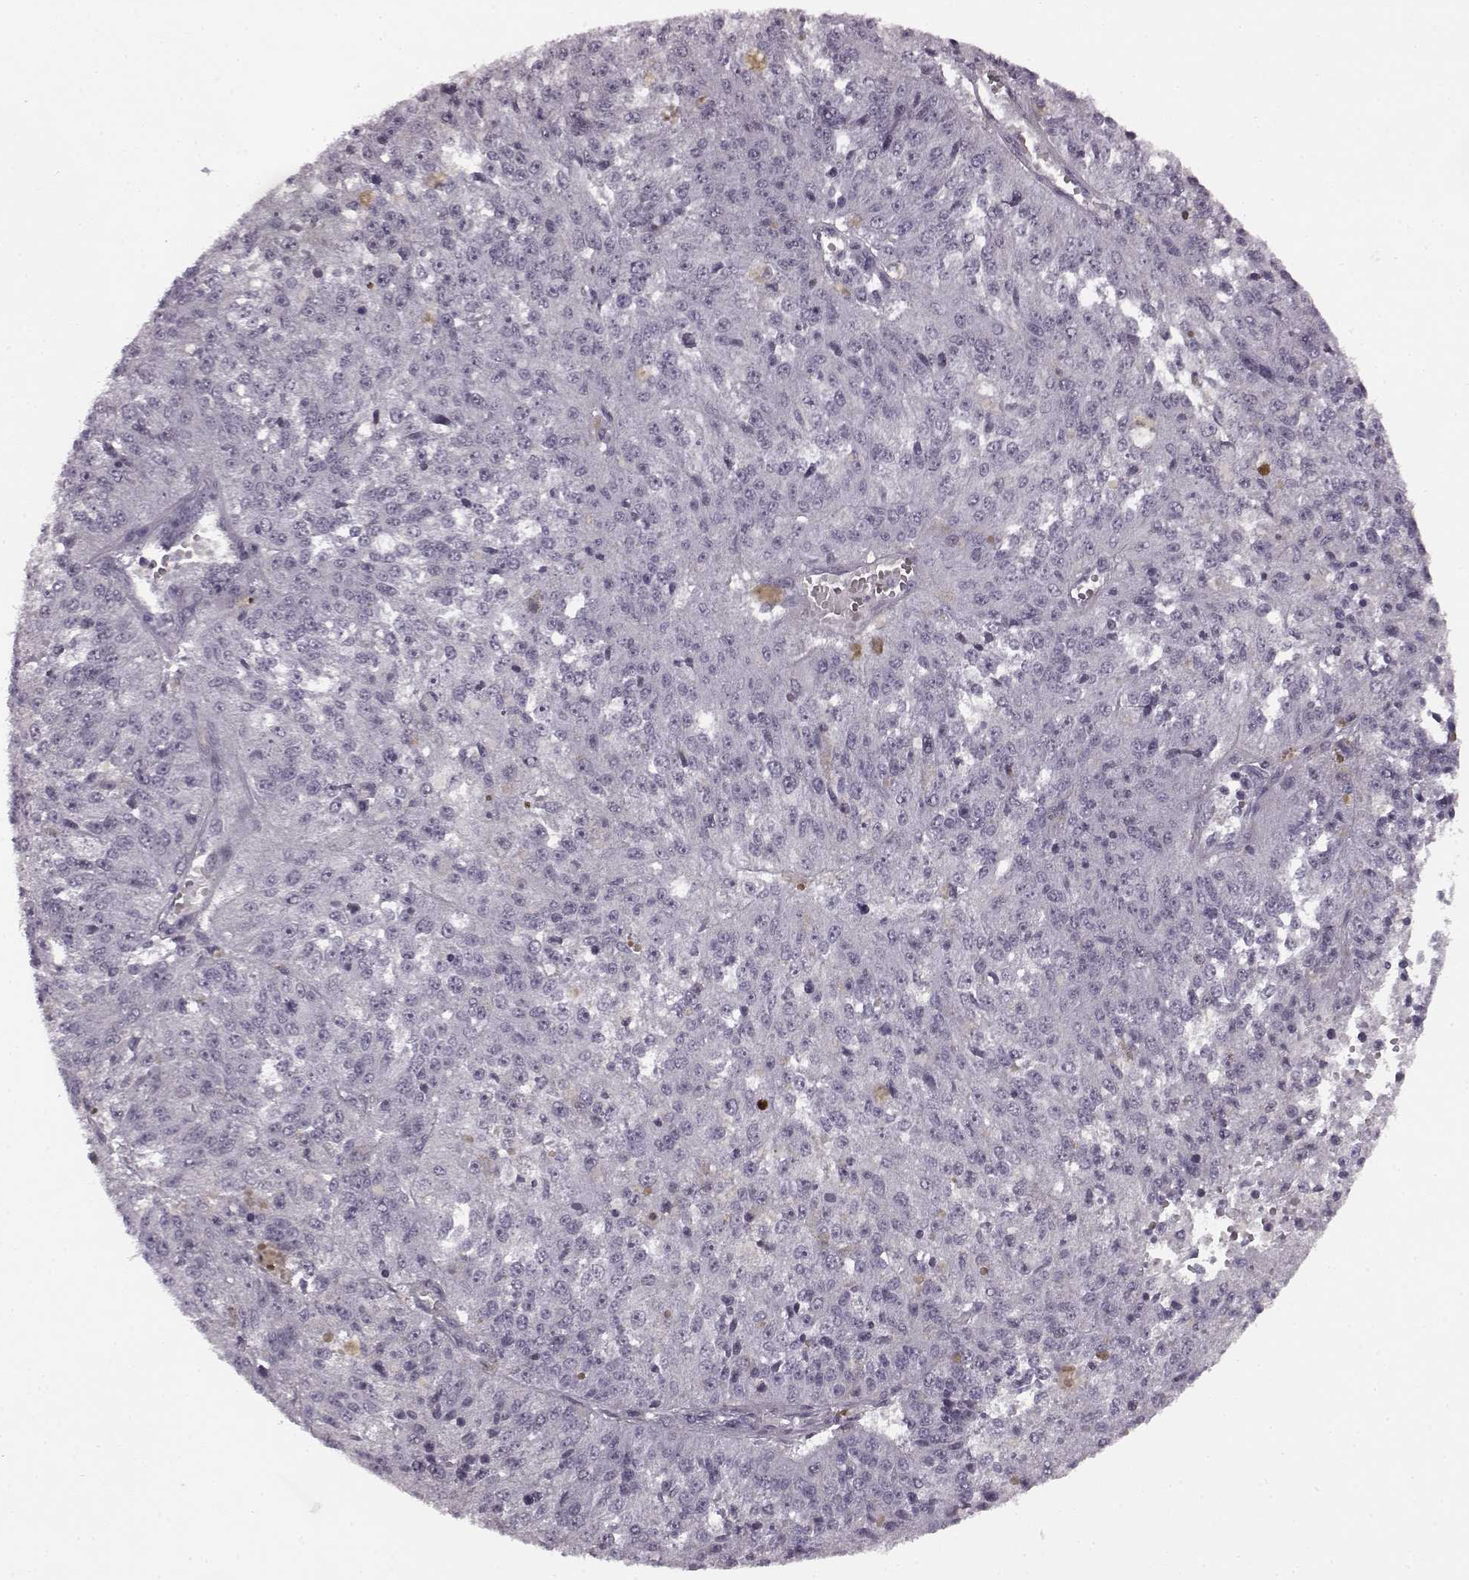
{"staining": {"intensity": "negative", "quantity": "none", "location": "none"}, "tissue": "melanoma", "cell_type": "Tumor cells", "image_type": "cancer", "snomed": [{"axis": "morphology", "description": "Malignant melanoma, Metastatic site"}, {"axis": "topography", "description": "Lymph node"}], "caption": "IHC photomicrograph of human malignant melanoma (metastatic site) stained for a protein (brown), which displays no positivity in tumor cells. (DAB immunohistochemistry with hematoxylin counter stain).", "gene": "SEMG2", "patient": {"sex": "female", "age": 64}}